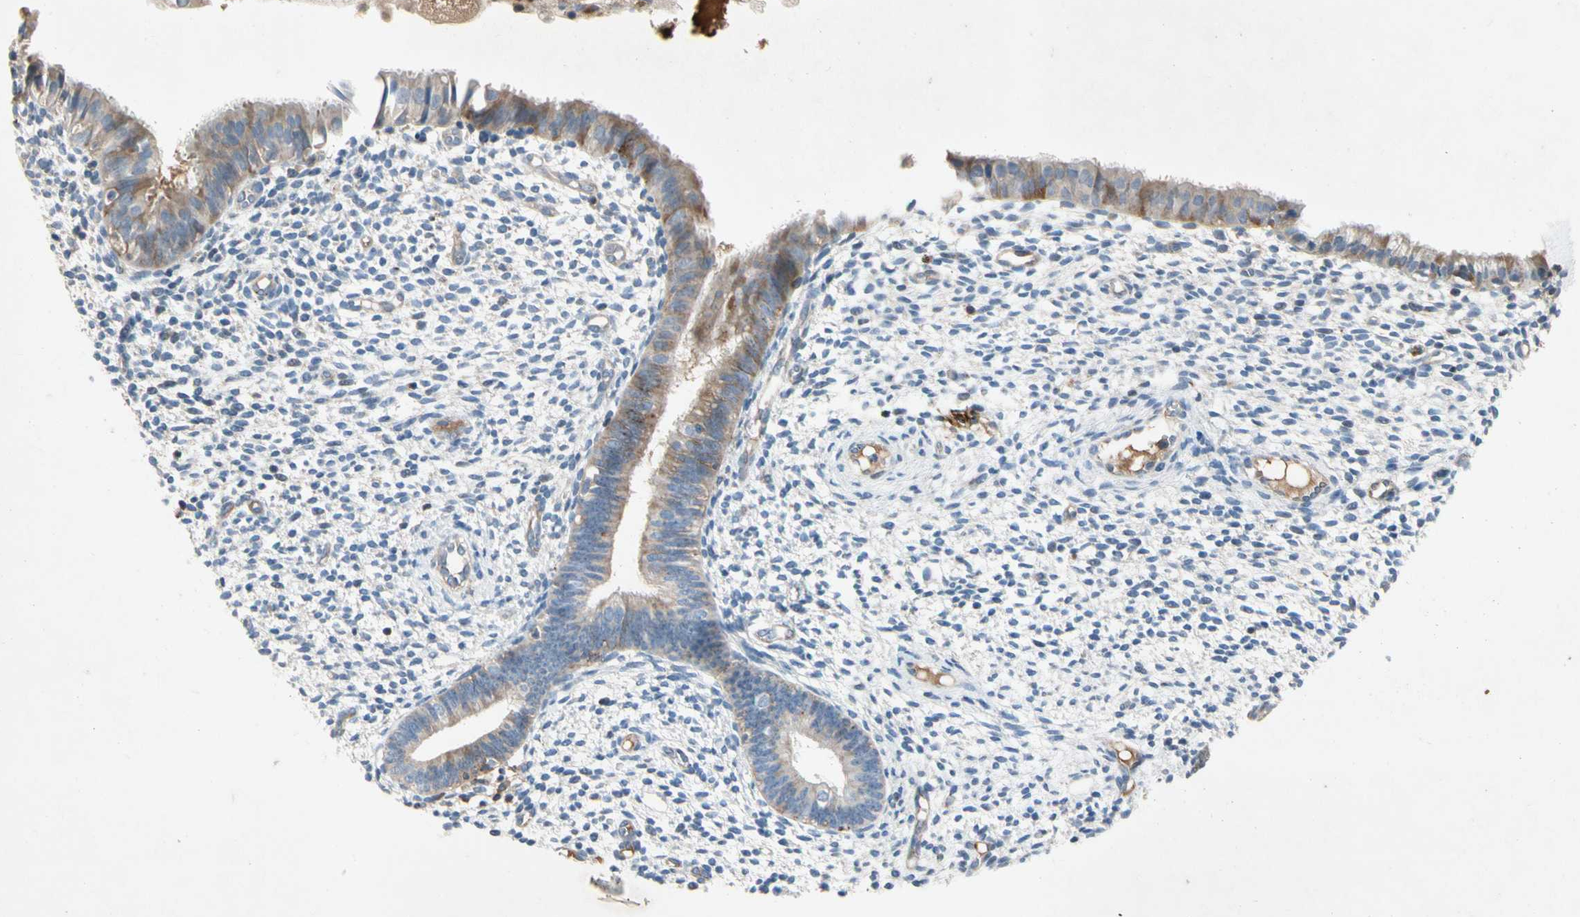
{"staining": {"intensity": "negative", "quantity": "none", "location": "none"}, "tissue": "endometrium", "cell_type": "Cells in endometrial stroma", "image_type": "normal", "snomed": [{"axis": "morphology", "description": "Normal tissue, NOS"}, {"axis": "topography", "description": "Endometrium"}], "caption": "Immunohistochemical staining of benign endometrium exhibits no significant staining in cells in endometrial stroma.", "gene": "NDFIP2", "patient": {"sex": "female", "age": 61}}